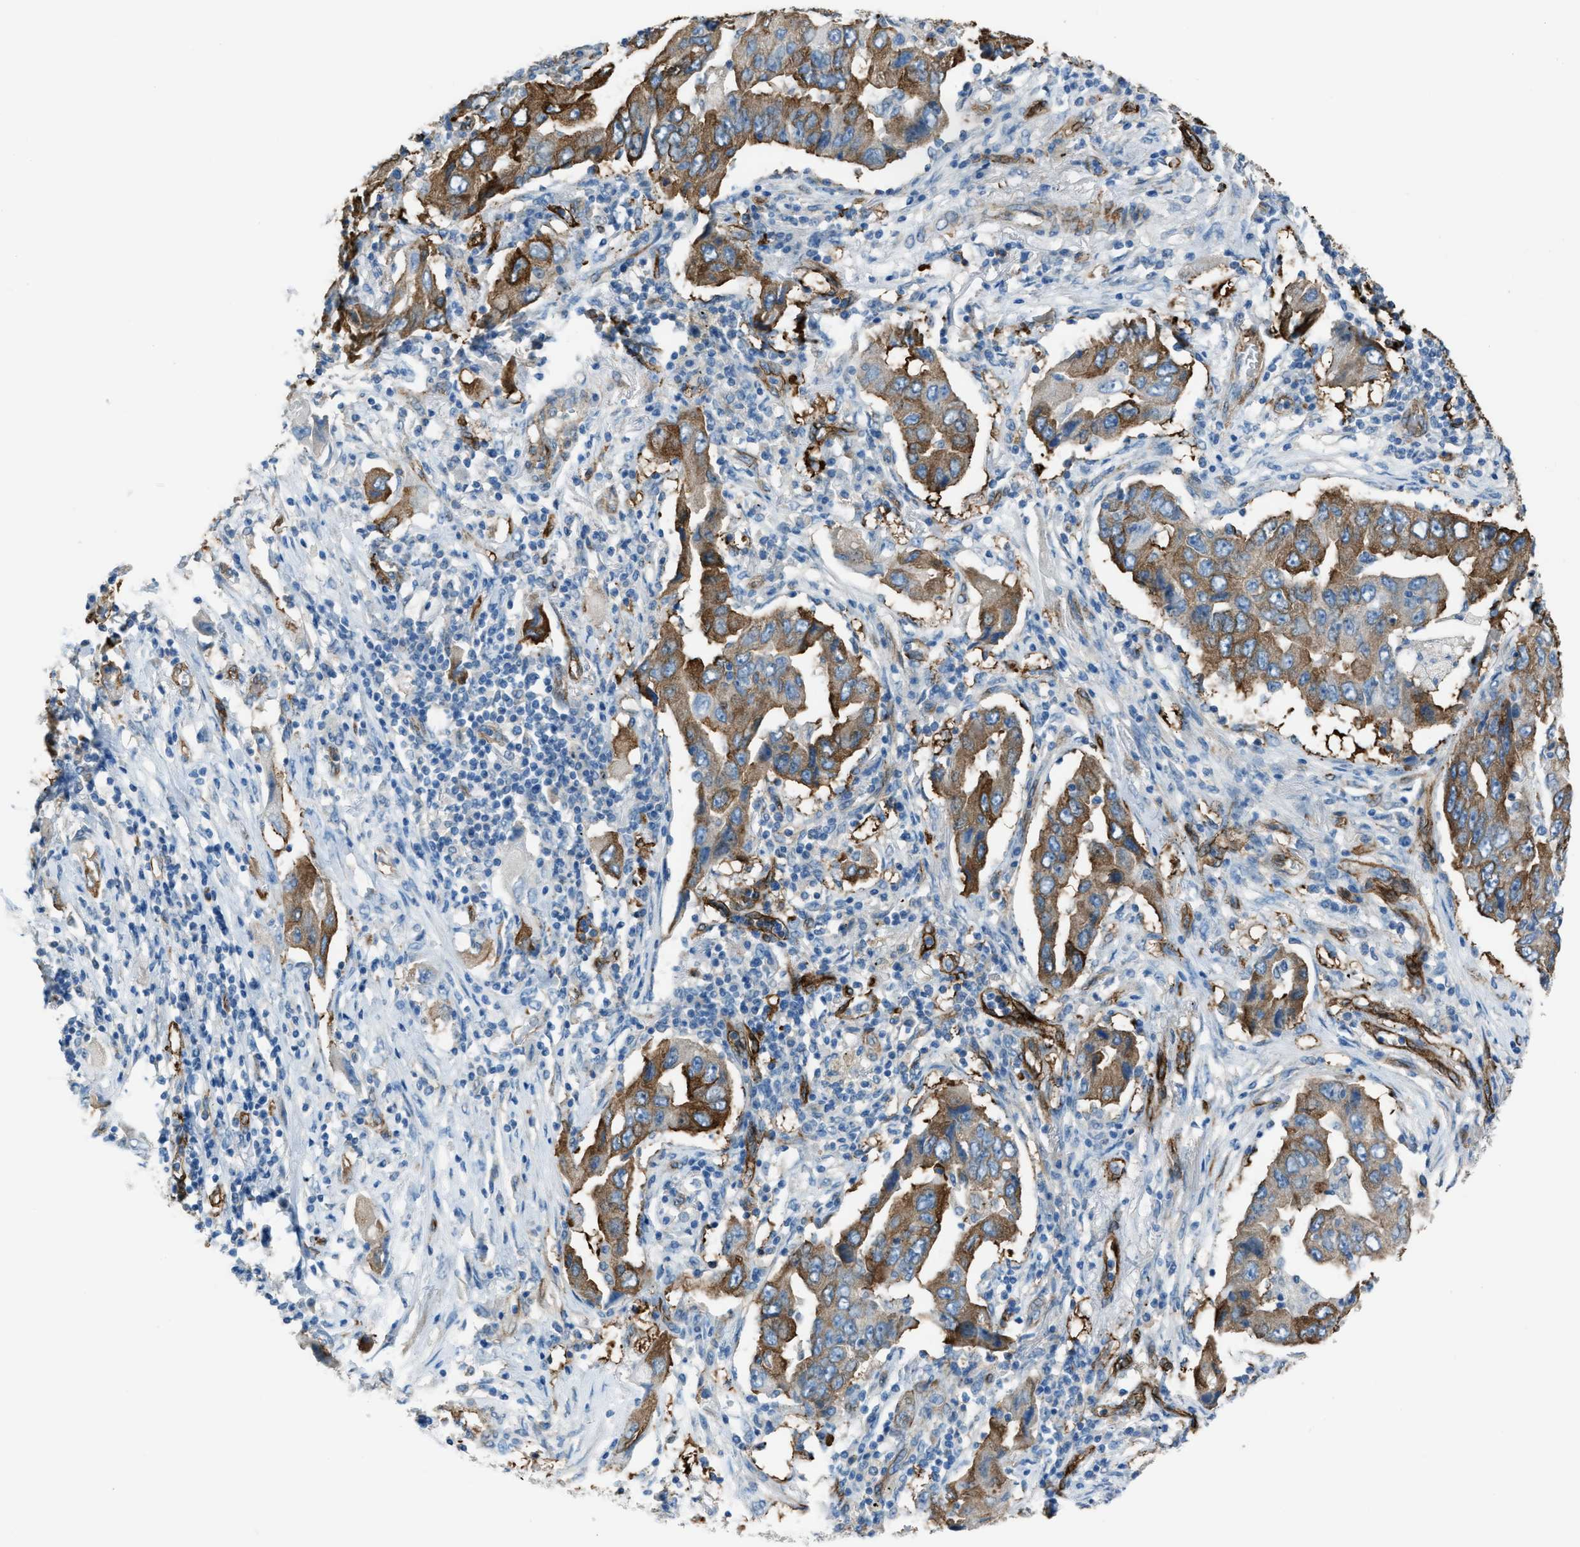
{"staining": {"intensity": "moderate", "quantity": ">75%", "location": "cytoplasmic/membranous"}, "tissue": "lung cancer", "cell_type": "Tumor cells", "image_type": "cancer", "snomed": [{"axis": "morphology", "description": "Adenocarcinoma, NOS"}, {"axis": "topography", "description": "Lung"}], "caption": "Tumor cells exhibit medium levels of moderate cytoplasmic/membranous expression in approximately >75% of cells in human lung adenocarcinoma. (Brightfield microscopy of DAB IHC at high magnification).", "gene": "SLC22A15", "patient": {"sex": "female", "age": 65}}